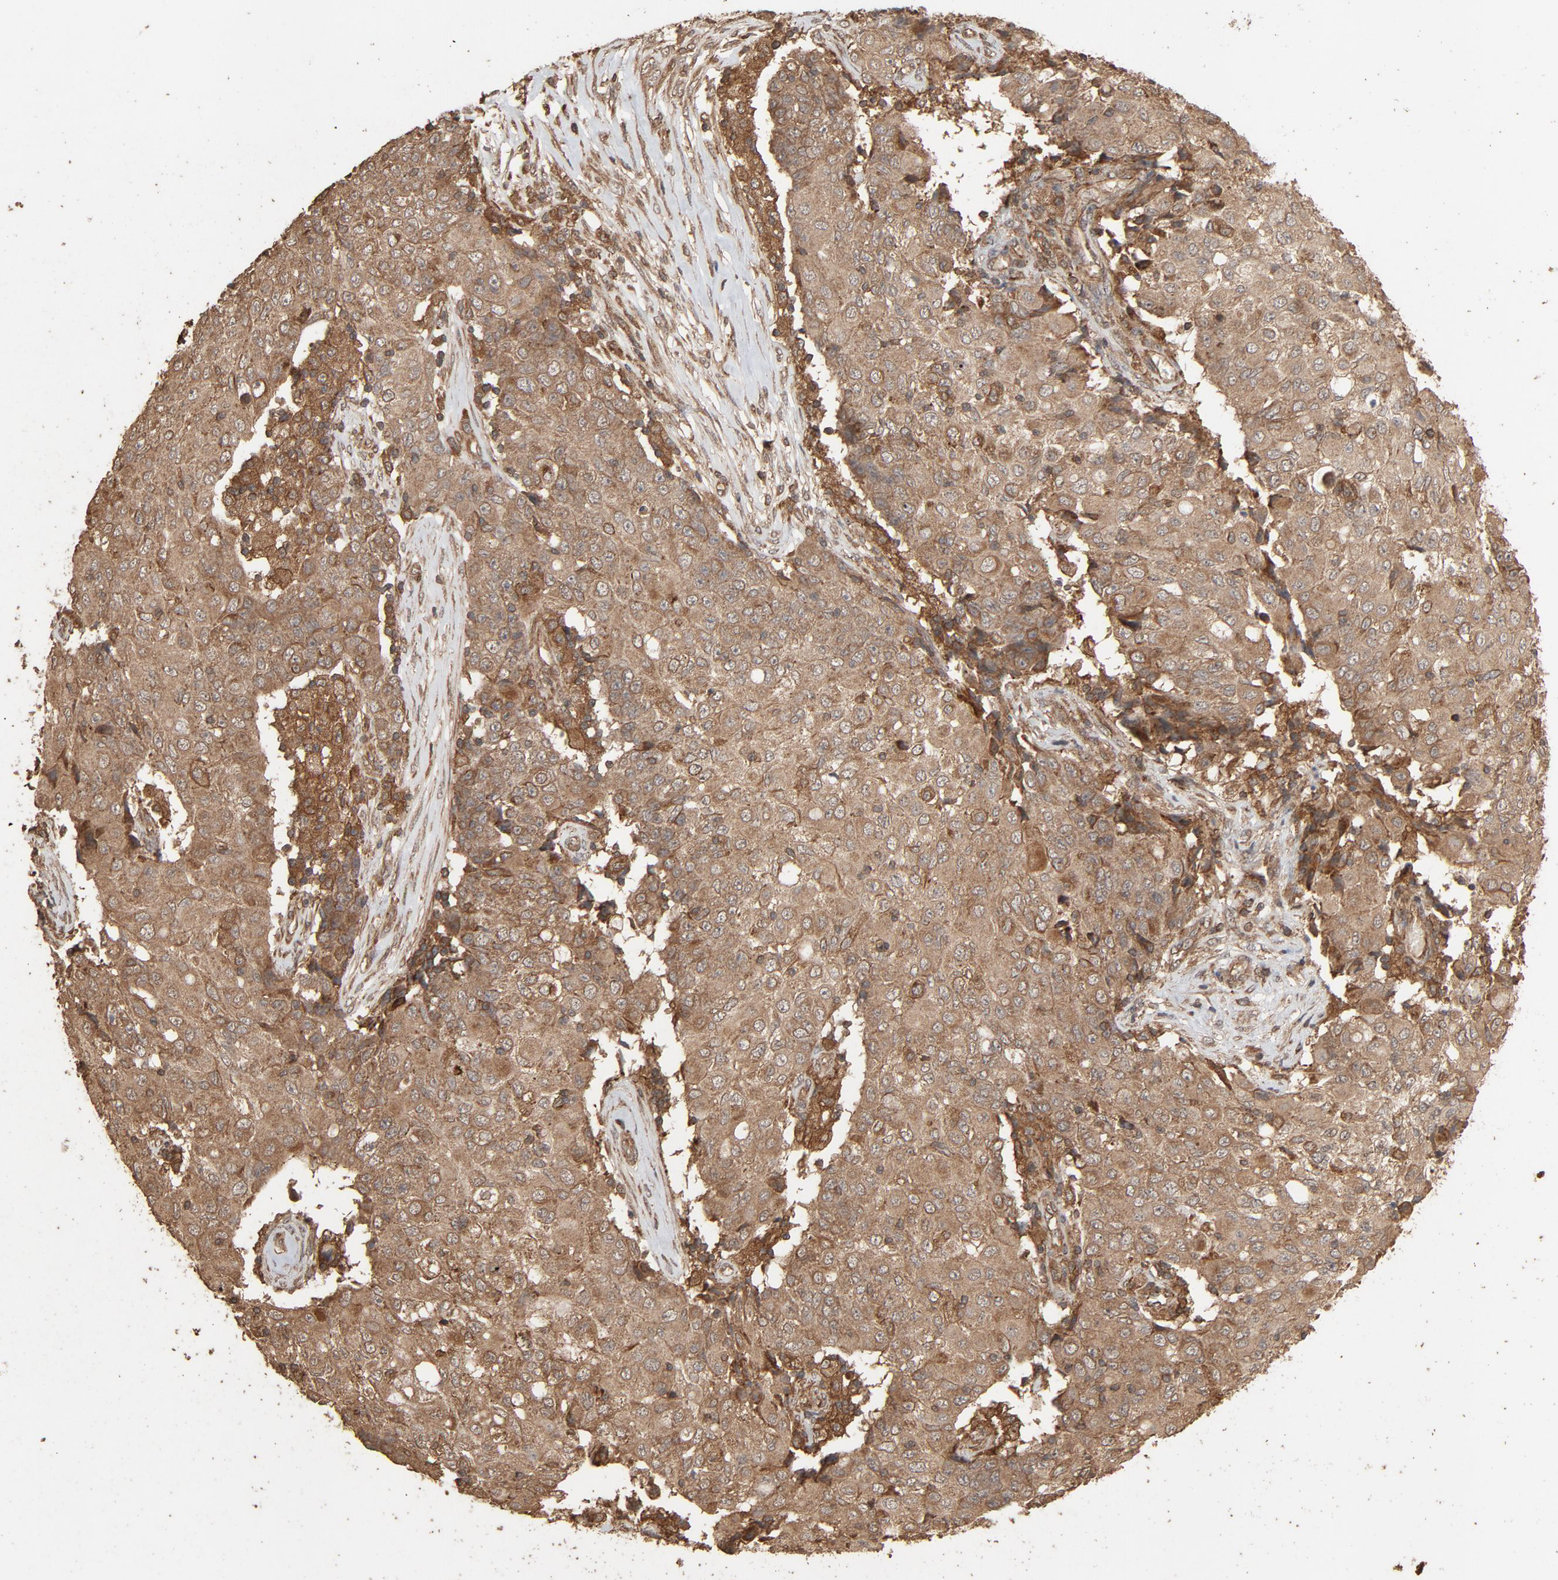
{"staining": {"intensity": "weak", "quantity": ">75%", "location": "cytoplasmic/membranous"}, "tissue": "ovarian cancer", "cell_type": "Tumor cells", "image_type": "cancer", "snomed": [{"axis": "morphology", "description": "Carcinoma, endometroid"}, {"axis": "topography", "description": "Ovary"}], "caption": "A histopathology image of human ovarian cancer (endometroid carcinoma) stained for a protein demonstrates weak cytoplasmic/membranous brown staining in tumor cells.", "gene": "RPS6KA6", "patient": {"sex": "female", "age": 42}}